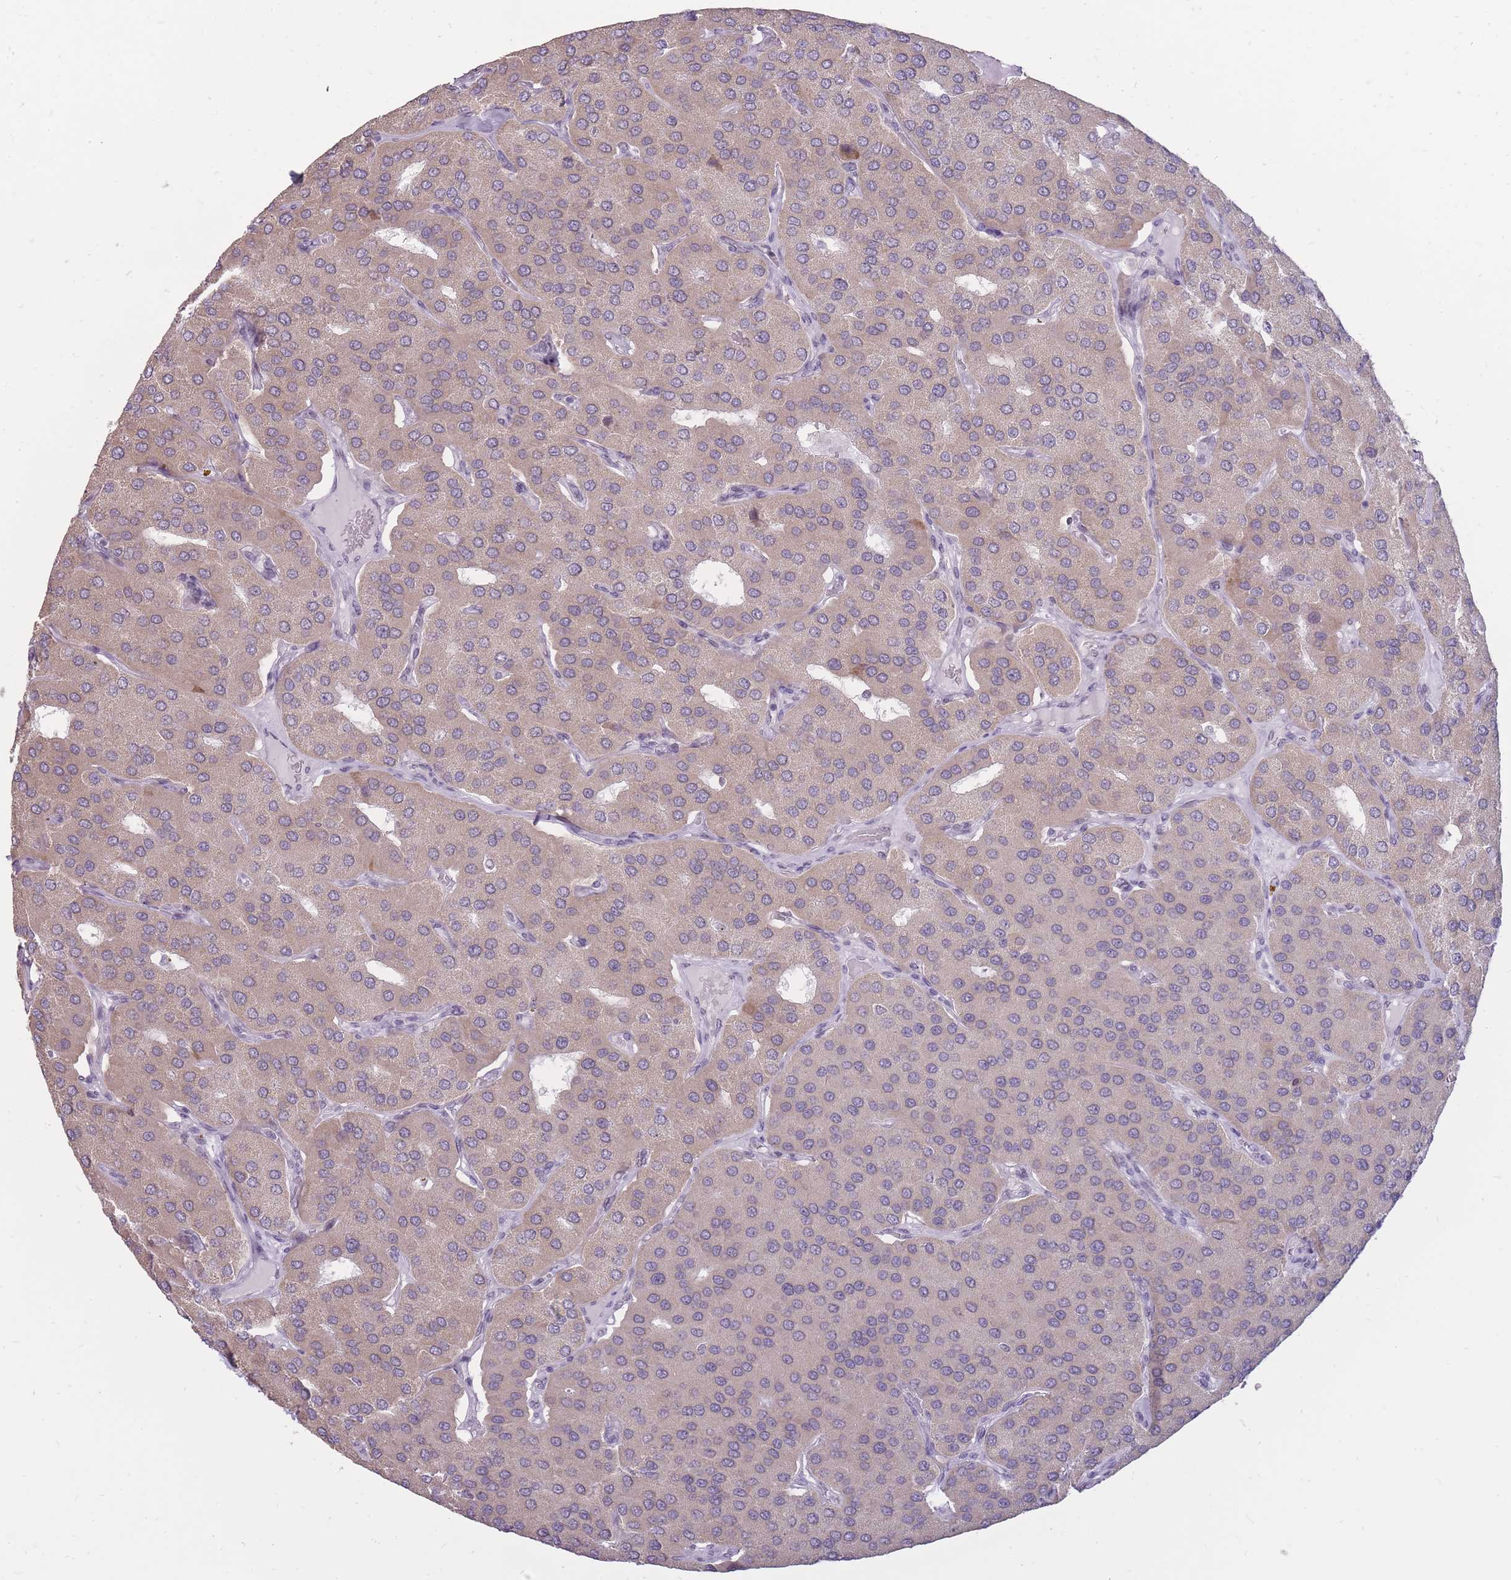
{"staining": {"intensity": "moderate", "quantity": ">75%", "location": "cytoplasmic/membranous"}, "tissue": "parathyroid gland", "cell_type": "Glandular cells", "image_type": "normal", "snomed": [{"axis": "morphology", "description": "Normal tissue, NOS"}, {"axis": "morphology", "description": "Adenoma, NOS"}, {"axis": "topography", "description": "Parathyroid gland"}], "caption": "Approximately >75% of glandular cells in benign parathyroid gland demonstrate moderate cytoplasmic/membranous protein positivity as visualized by brown immunohistochemical staining.", "gene": "POM121C", "patient": {"sex": "female", "age": 86}}